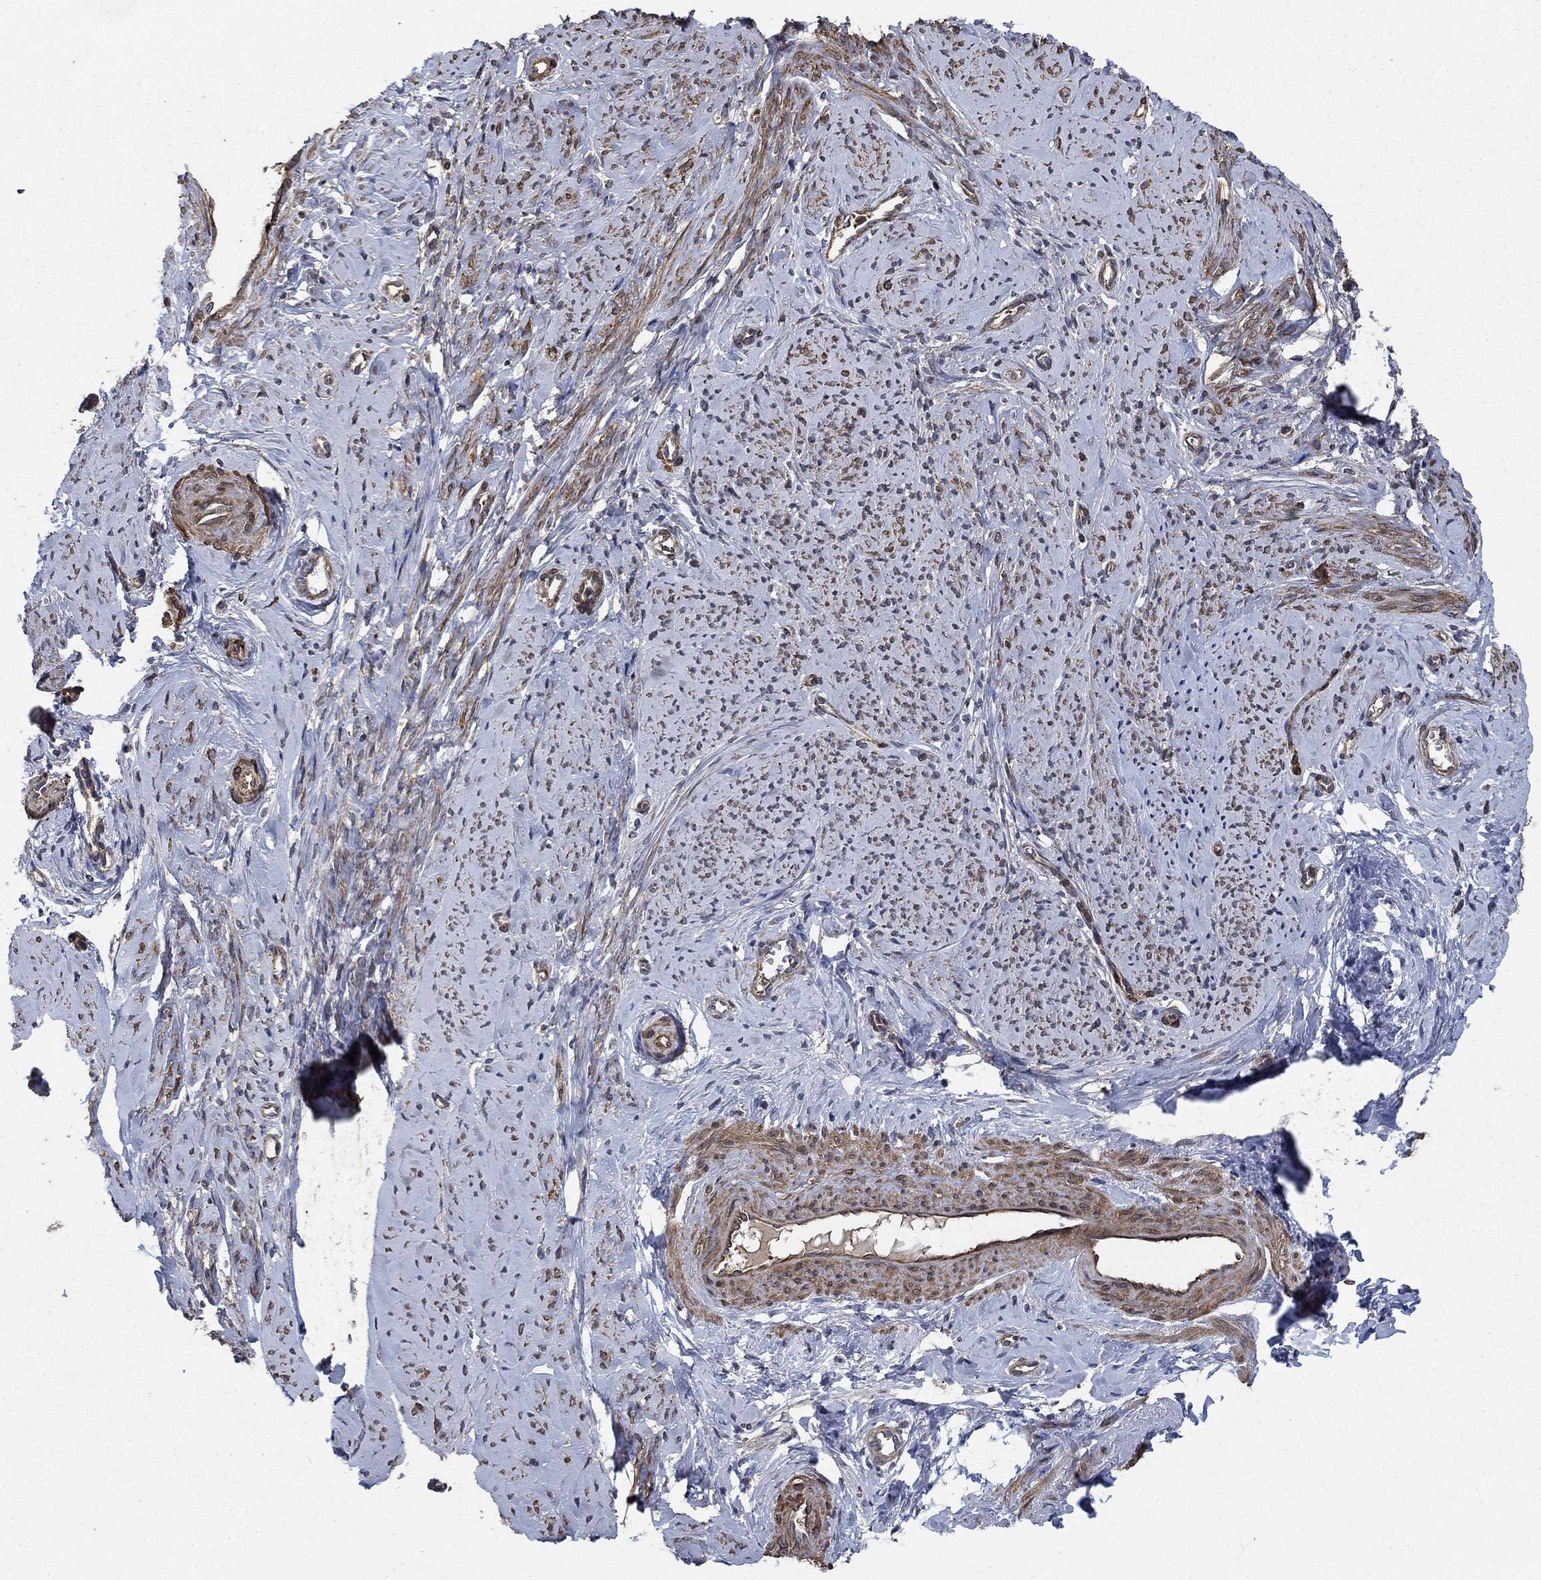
{"staining": {"intensity": "weak", "quantity": ">75%", "location": "cytoplasmic/membranous"}, "tissue": "smooth muscle", "cell_type": "Smooth muscle cells", "image_type": "normal", "snomed": [{"axis": "morphology", "description": "Normal tissue, NOS"}, {"axis": "topography", "description": "Smooth muscle"}], "caption": "High-magnification brightfield microscopy of normal smooth muscle stained with DAB (3,3'-diaminobenzidine) (brown) and counterstained with hematoxylin (blue). smooth muscle cells exhibit weak cytoplasmic/membranous expression is identified in about>75% of cells.", "gene": "PDE3A", "patient": {"sex": "female", "age": 48}}